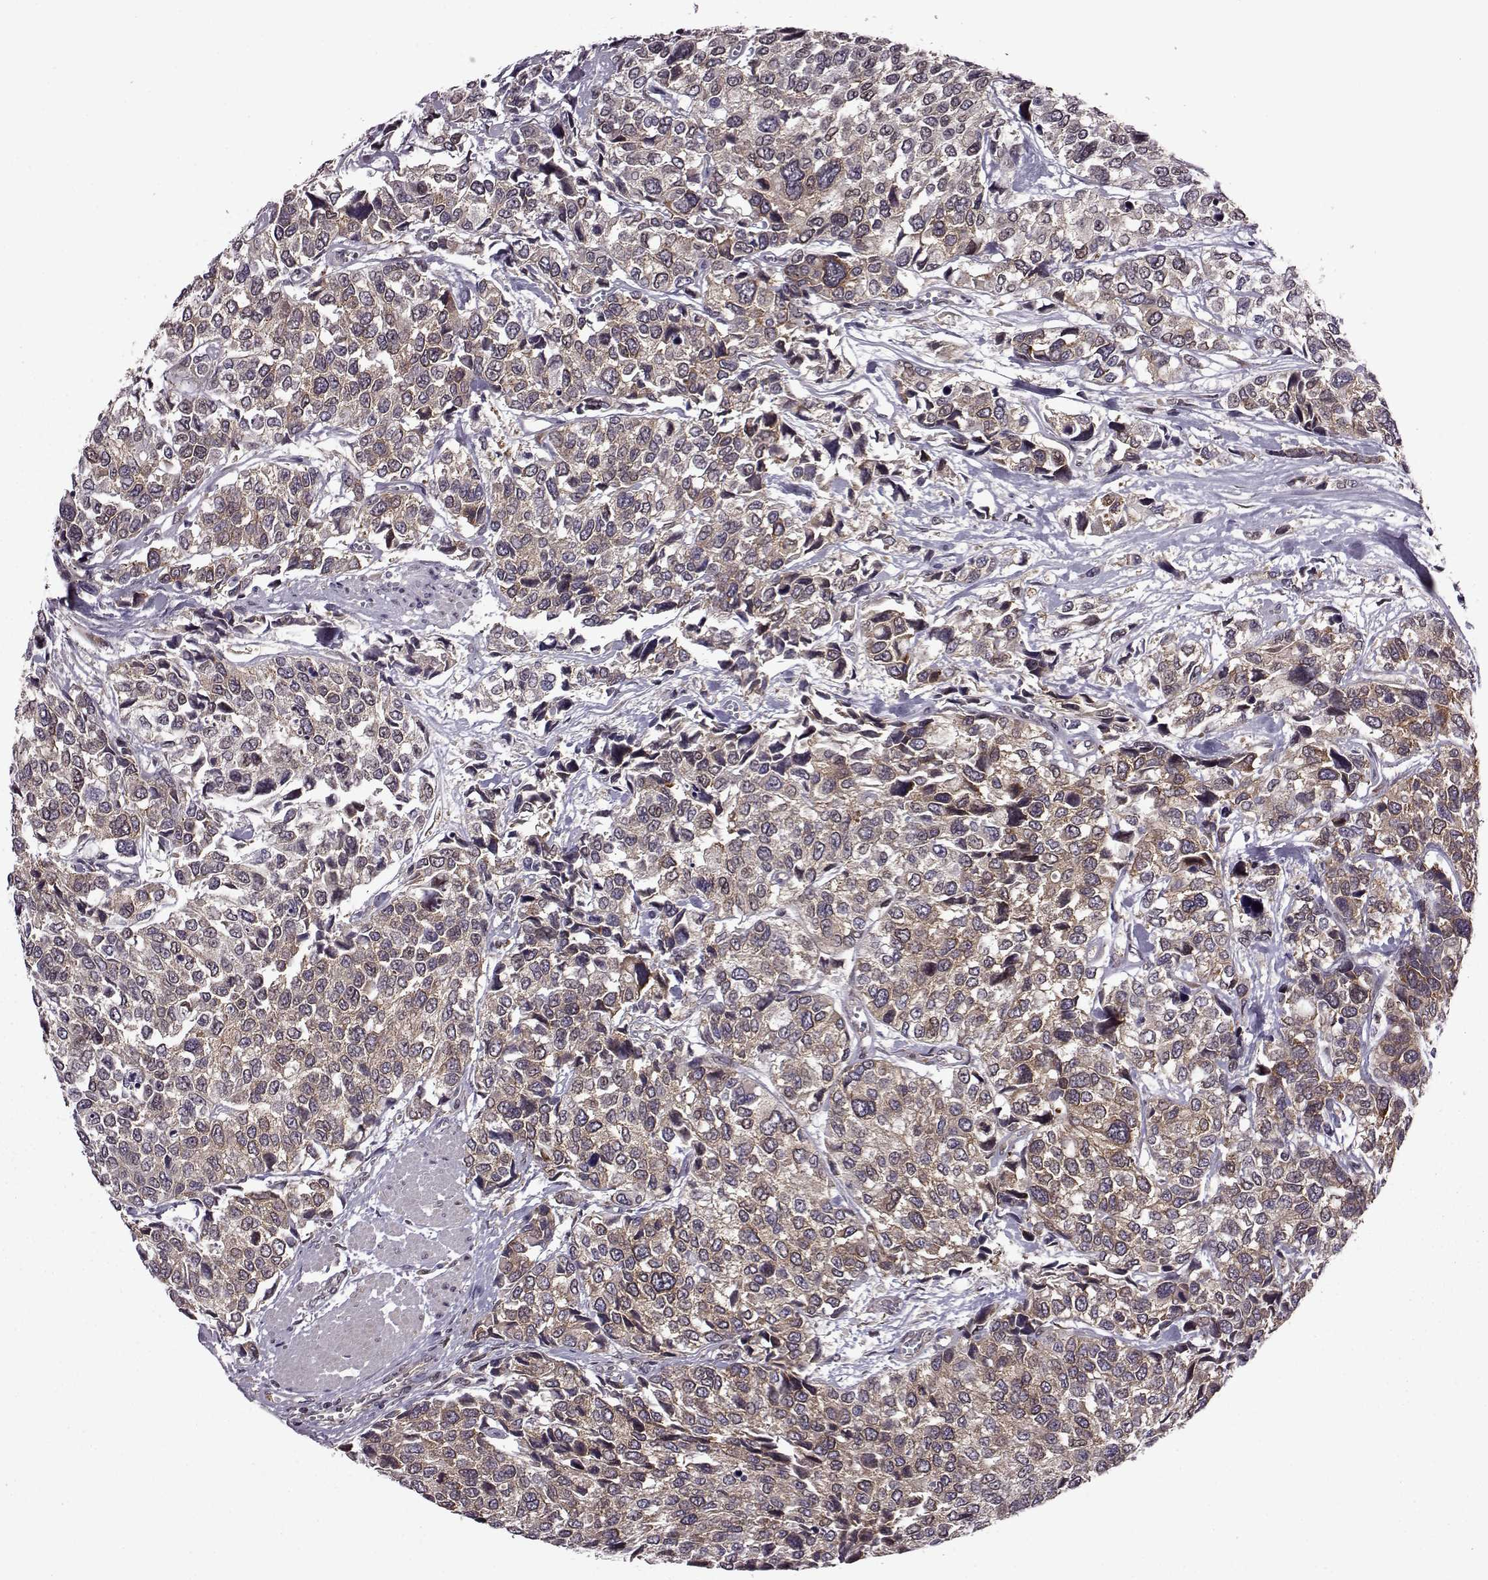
{"staining": {"intensity": "moderate", "quantity": ">75%", "location": "cytoplasmic/membranous,nuclear"}, "tissue": "urothelial cancer", "cell_type": "Tumor cells", "image_type": "cancer", "snomed": [{"axis": "morphology", "description": "Urothelial carcinoma, High grade"}, {"axis": "topography", "description": "Urinary bladder"}], "caption": "Urothelial cancer stained with a brown dye displays moderate cytoplasmic/membranous and nuclear positive staining in about >75% of tumor cells.", "gene": "URI1", "patient": {"sex": "male", "age": 77}}